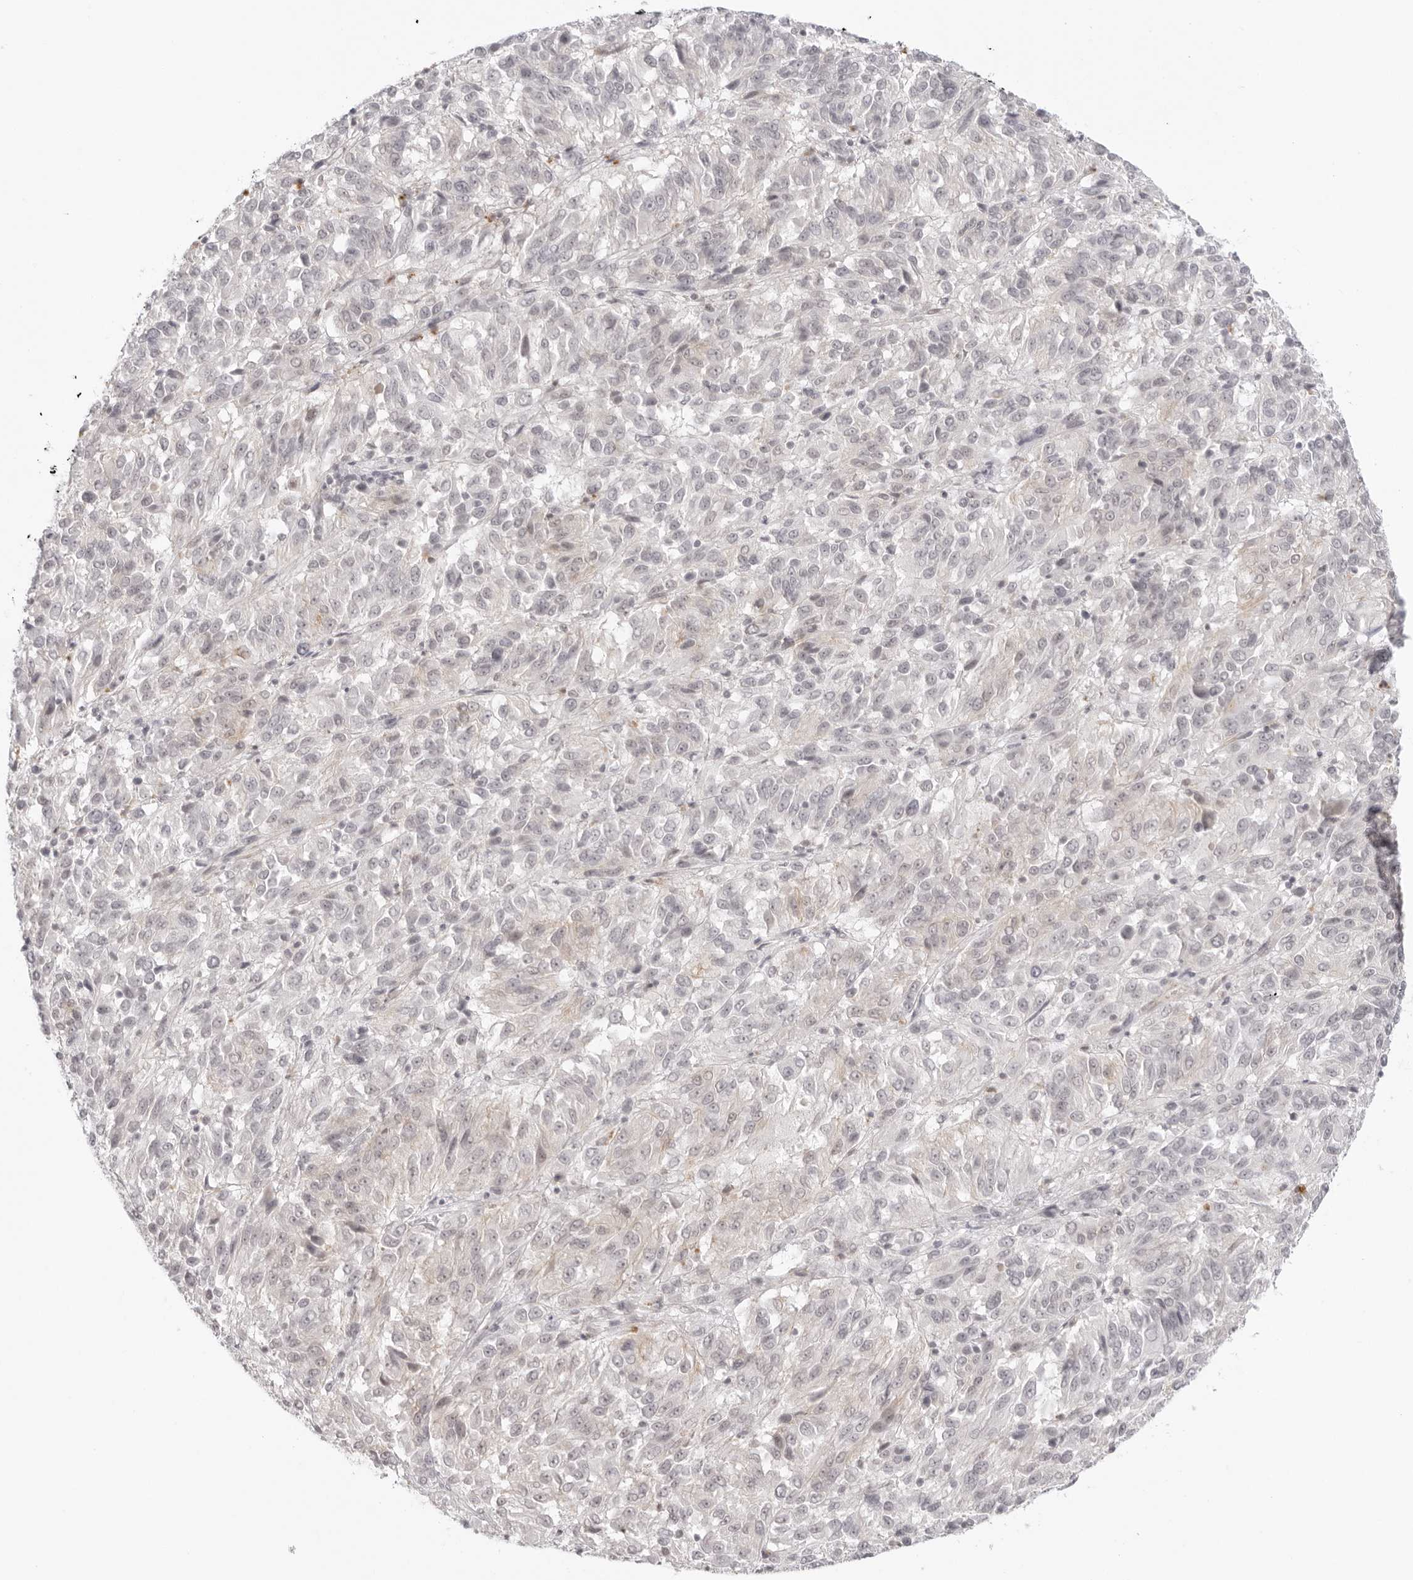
{"staining": {"intensity": "negative", "quantity": "none", "location": "none"}, "tissue": "melanoma", "cell_type": "Tumor cells", "image_type": "cancer", "snomed": [{"axis": "morphology", "description": "Malignant melanoma, Metastatic site"}, {"axis": "topography", "description": "Lung"}], "caption": "High magnification brightfield microscopy of malignant melanoma (metastatic site) stained with DAB (brown) and counterstained with hematoxylin (blue): tumor cells show no significant positivity.", "gene": "TRAPPC3", "patient": {"sex": "male", "age": 64}}